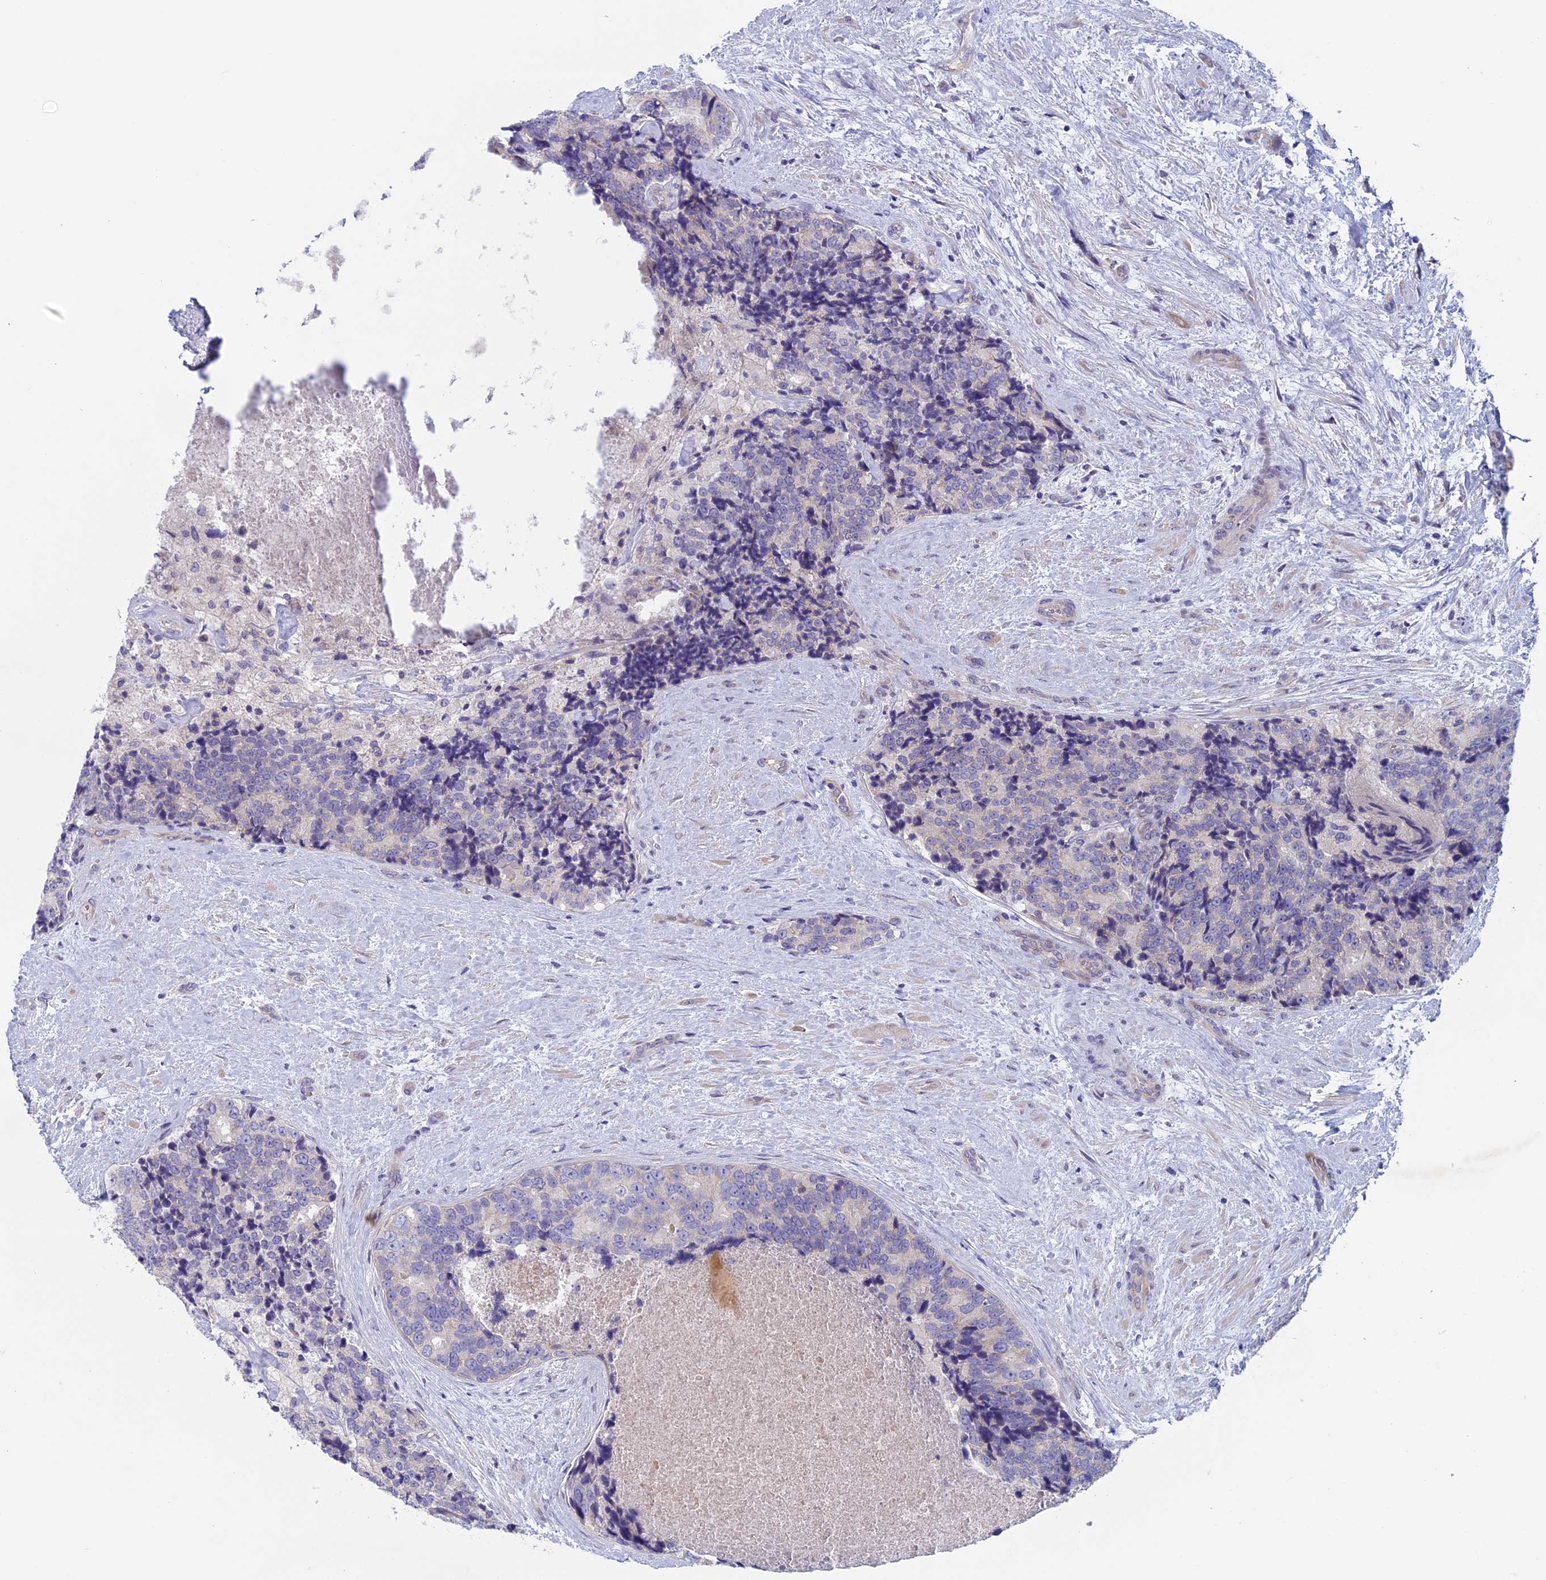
{"staining": {"intensity": "negative", "quantity": "none", "location": "none"}, "tissue": "prostate cancer", "cell_type": "Tumor cells", "image_type": "cancer", "snomed": [{"axis": "morphology", "description": "Adenocarcinoma, High grade"}, {"axis": "topography", "description": "Prostate"}], "caption": "High-grade adenocarcinoma (prostate) stained for a protein using IHC displays no staining tumor cells.", "gene": "CNOT6L", "patient": {"sex": "male", "age": 70}}